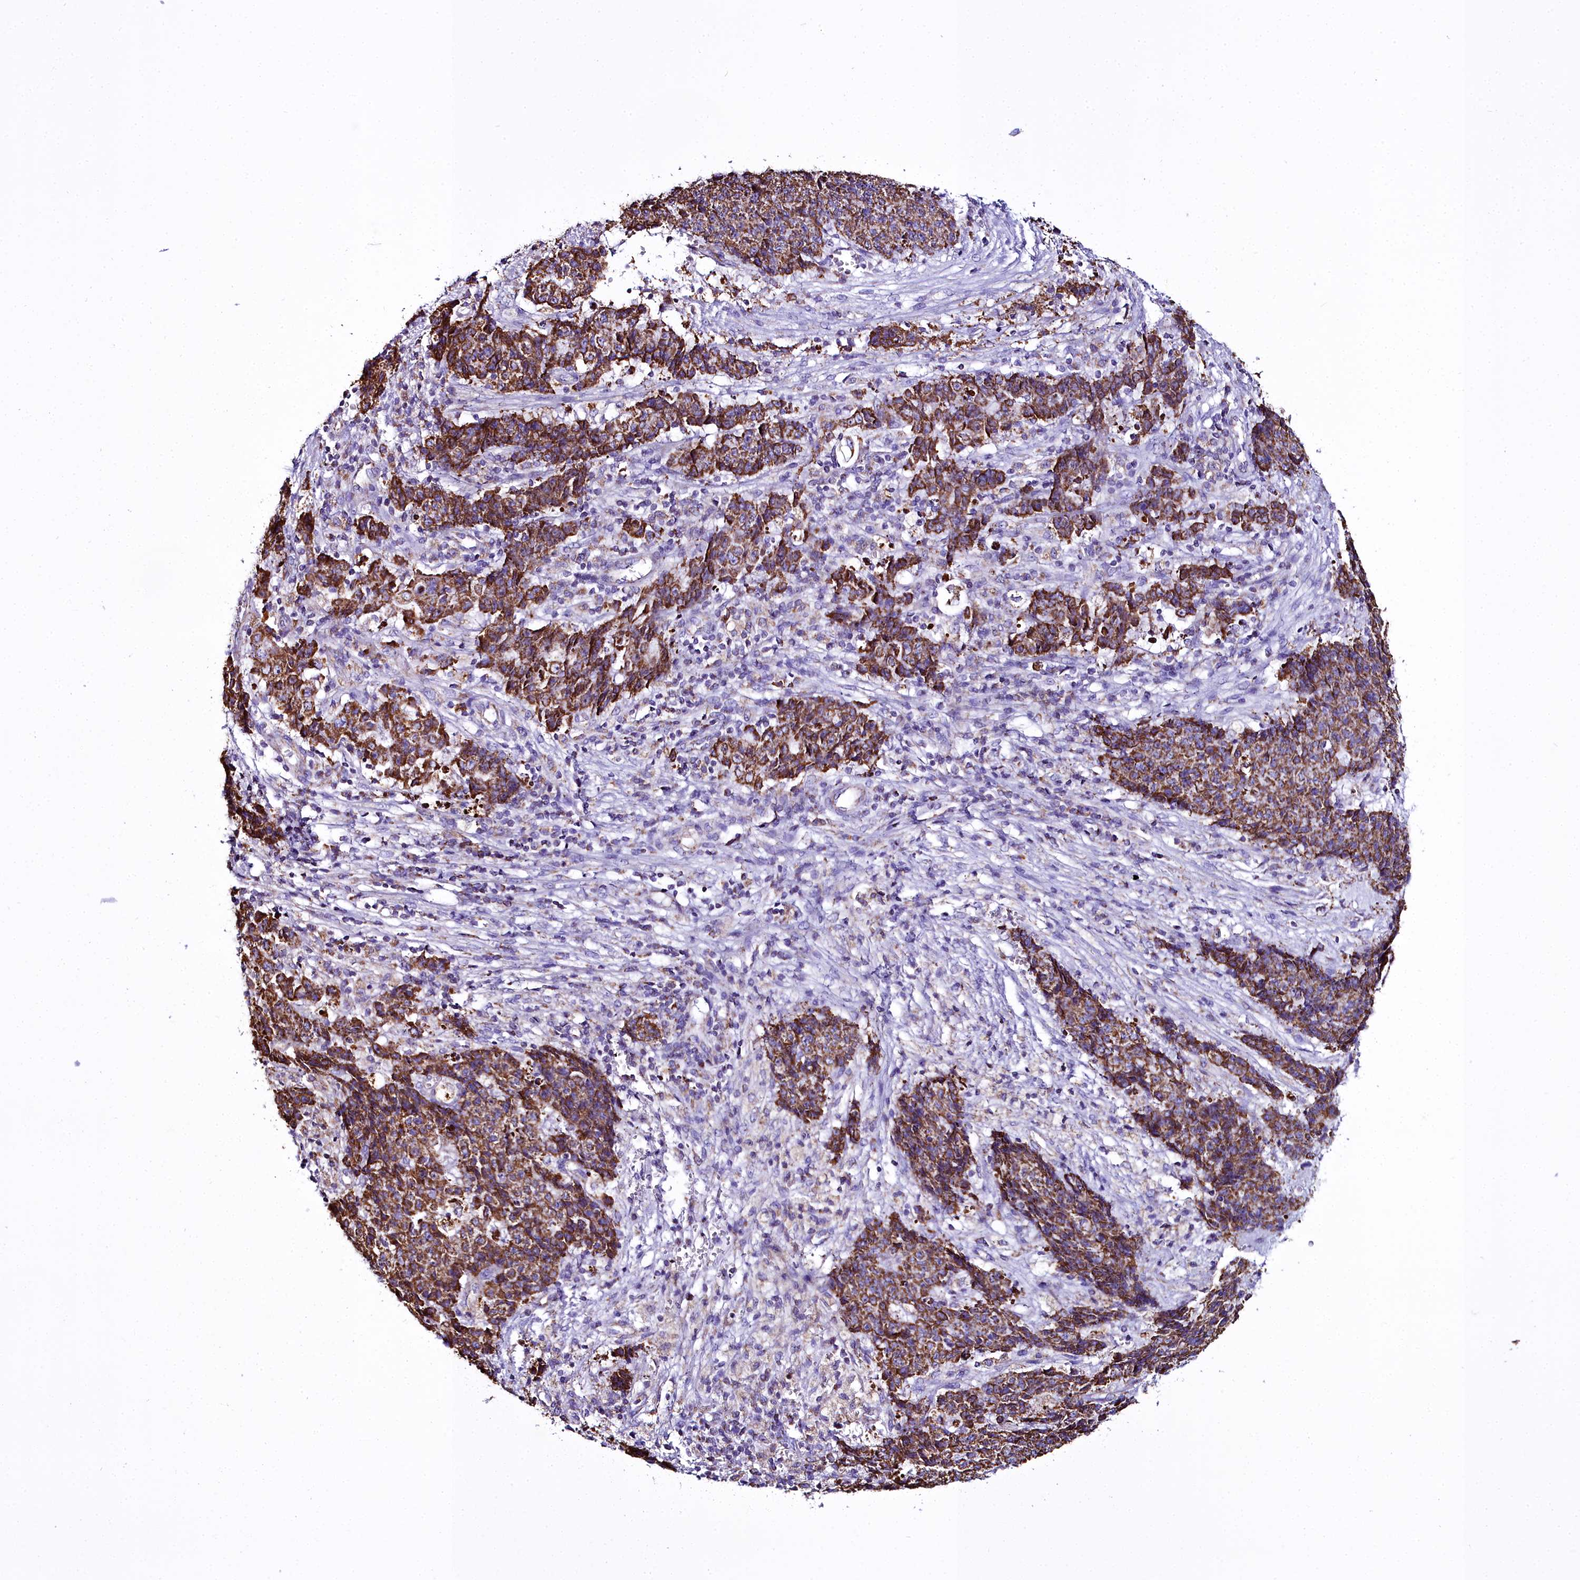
{"staining": {"intensity": "moderate", "quantity": ">75%", "location": "cytoplasmic/membranous"}, "tissue": "ovarian cancer", "cell_type": "Tumor cells", "image_type": "cancer", "snomed": [{"axis": "morphology", "description": "Carcinoma, endometroid"}, {"axis": "topography", "description": "Ovary"}], "caption": "Immunohistochemical staining of ovarian cancer exhibits medium levels of moderate cytoplasmic/membranous protein staining in approximately >75% of tumor cells. Nuclei are stained in blue.", "gene": "WDFY3", "patient": {"sex": "female", "age": 42}}